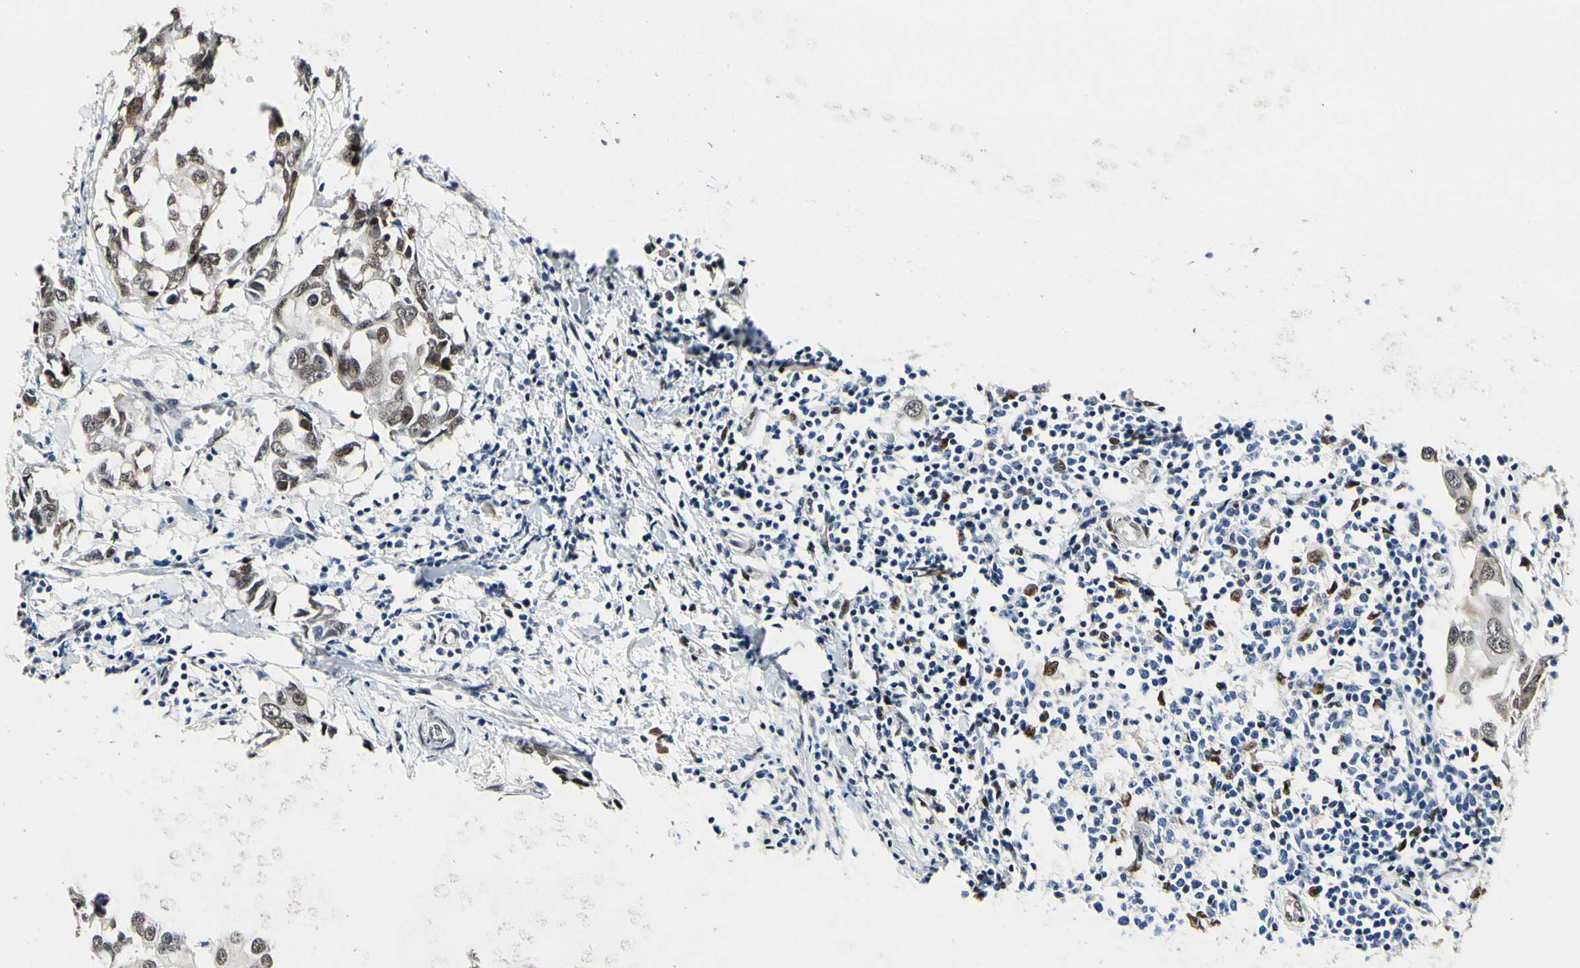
{"staining": {"intensity": "weak", "quantity": ">75%", "location": "nuclear"}, "tissue": "breast cancer", "cell_type": "Tumor cells", "image_type": "cancer", "snomed": [{"axis": "morphology", "description": "Duct carcinoma"}, {"axis": "topography", "description": "Breast"}], "caption": "Tumor cells display weak nuclear expression in about >75% of cells in breast cancer.", "gene": "NFIA", "patient": {"sex": "female", "age": 27}}